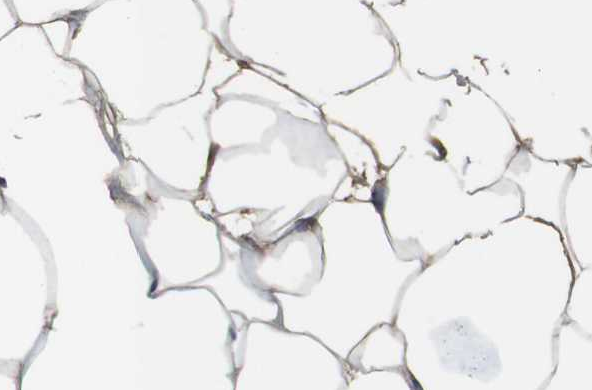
{"staining": {"intensity": "moderate", "quantity": "25%-75%", "location": "cytoplasmic/membranous"}, "tissue": "adipose tissue", "cell_type": "Adipocytes", "image_type": "normal", "snomed": [{"axis": "morphology", "description": "Normal tissue, NOS"}, {"axis": "topography", "description": "Breast"}, {"axis": "topography", "description": "Adipose tissue"}], "caption": "A medium amount of moderate cytoplasmic/membranous positivity is seen in about 25%-75% of adipocytes in unremarkable adipose tissue.", "gene": "TWSG1", "patient": {"sex": "female", "age": 25}}